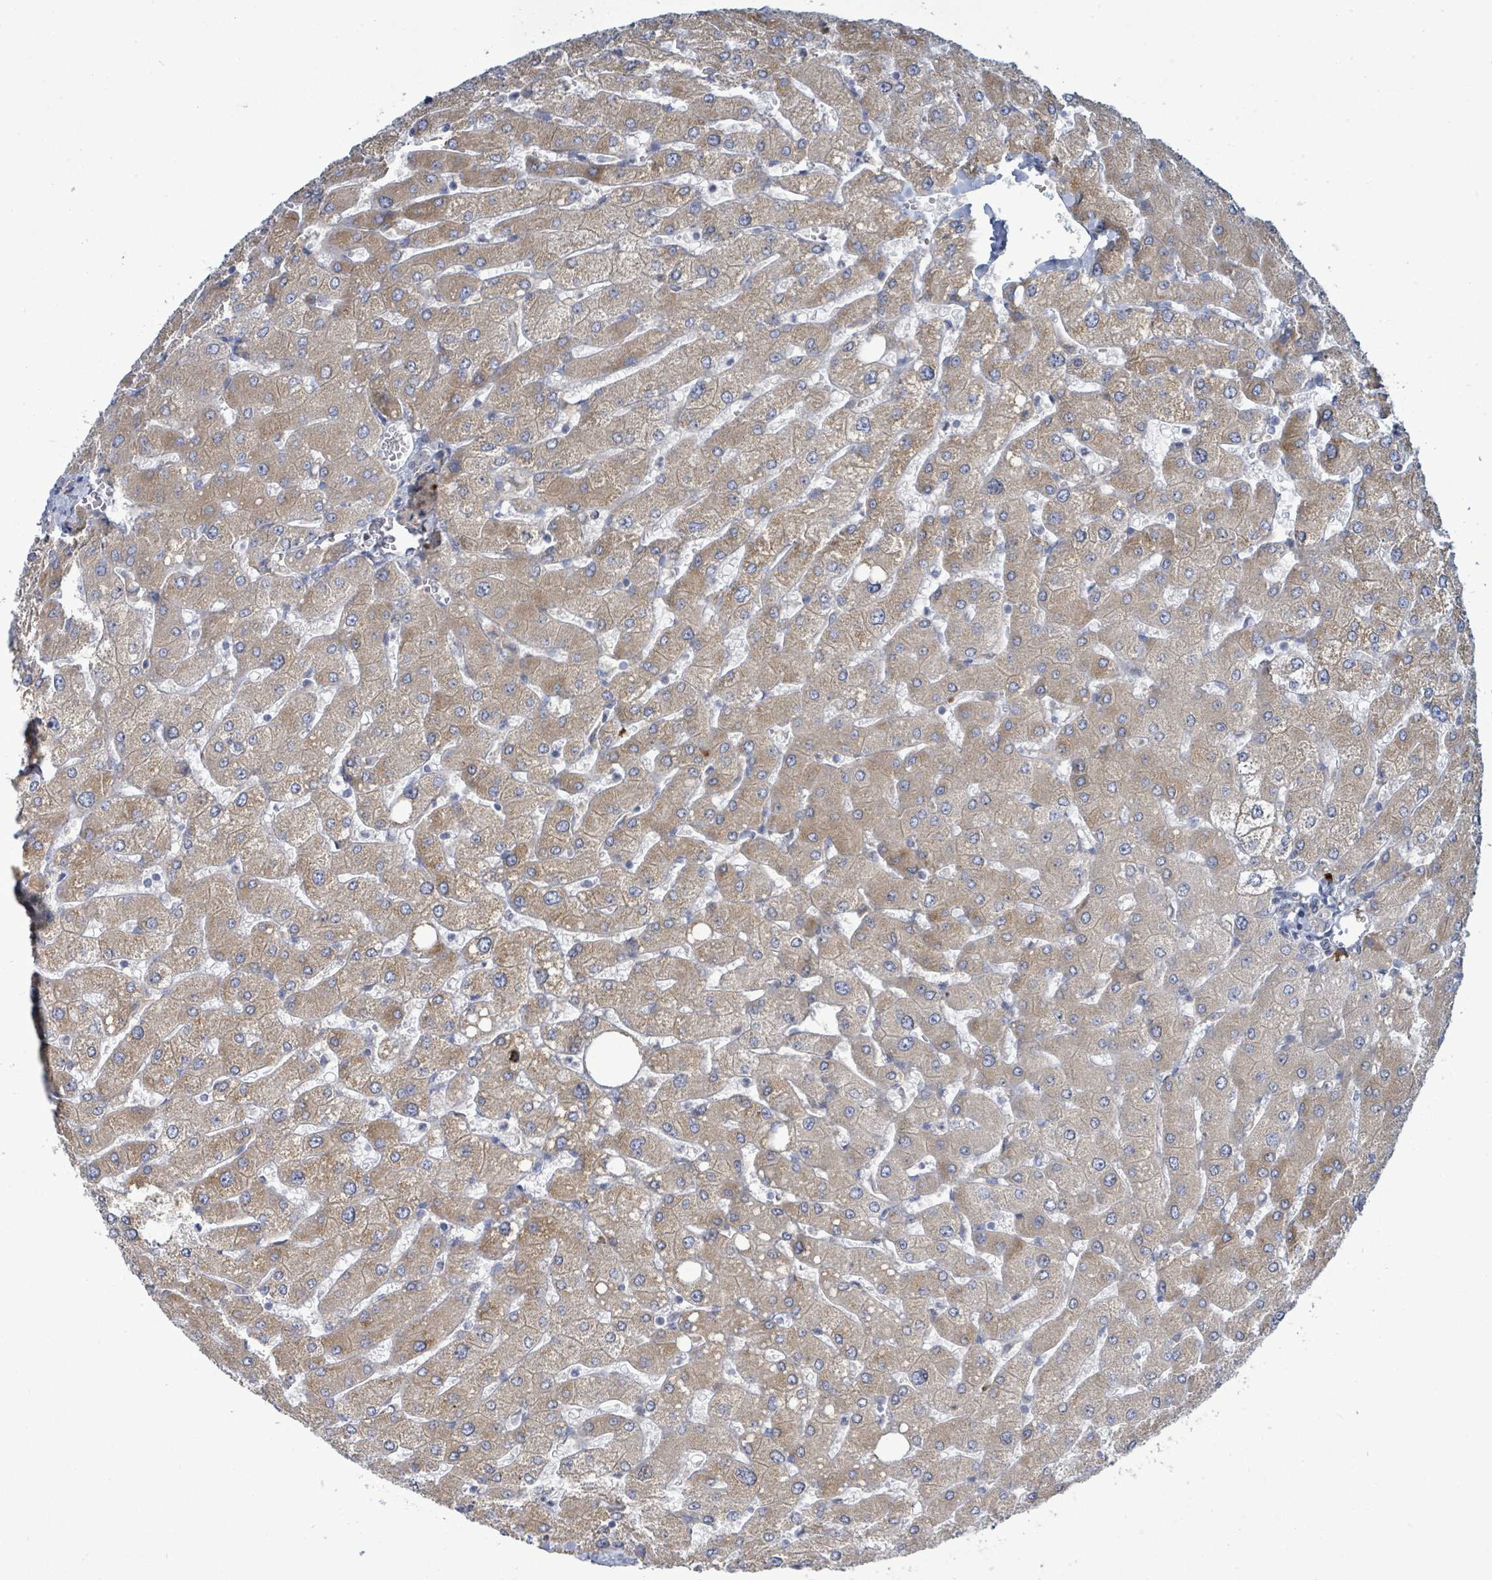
{"staining": {"intensity": "negative", "quantity": "none", "location": "none"}, "tissue": "liver", "cell_type": "Cholangiocytes", "image_type": "normal", "snomed": [{"axis": "morphology", "description": "Normal tissue, NOS"}, {"axis": "topography", "description": "Liver"}], "caption": "Immunohistochemistry micrograph of unremarkable human liver stained for a protein (brown), which displays no positivity in cholangiocytes. The staining was performed using DAB to visualize the protein expression in brown, while the nuclei were stained in blue with hematoxylin (Magnification: 20x).", "gene": "SIRPB1", "patient": {"sex": "male", "age": 55}}